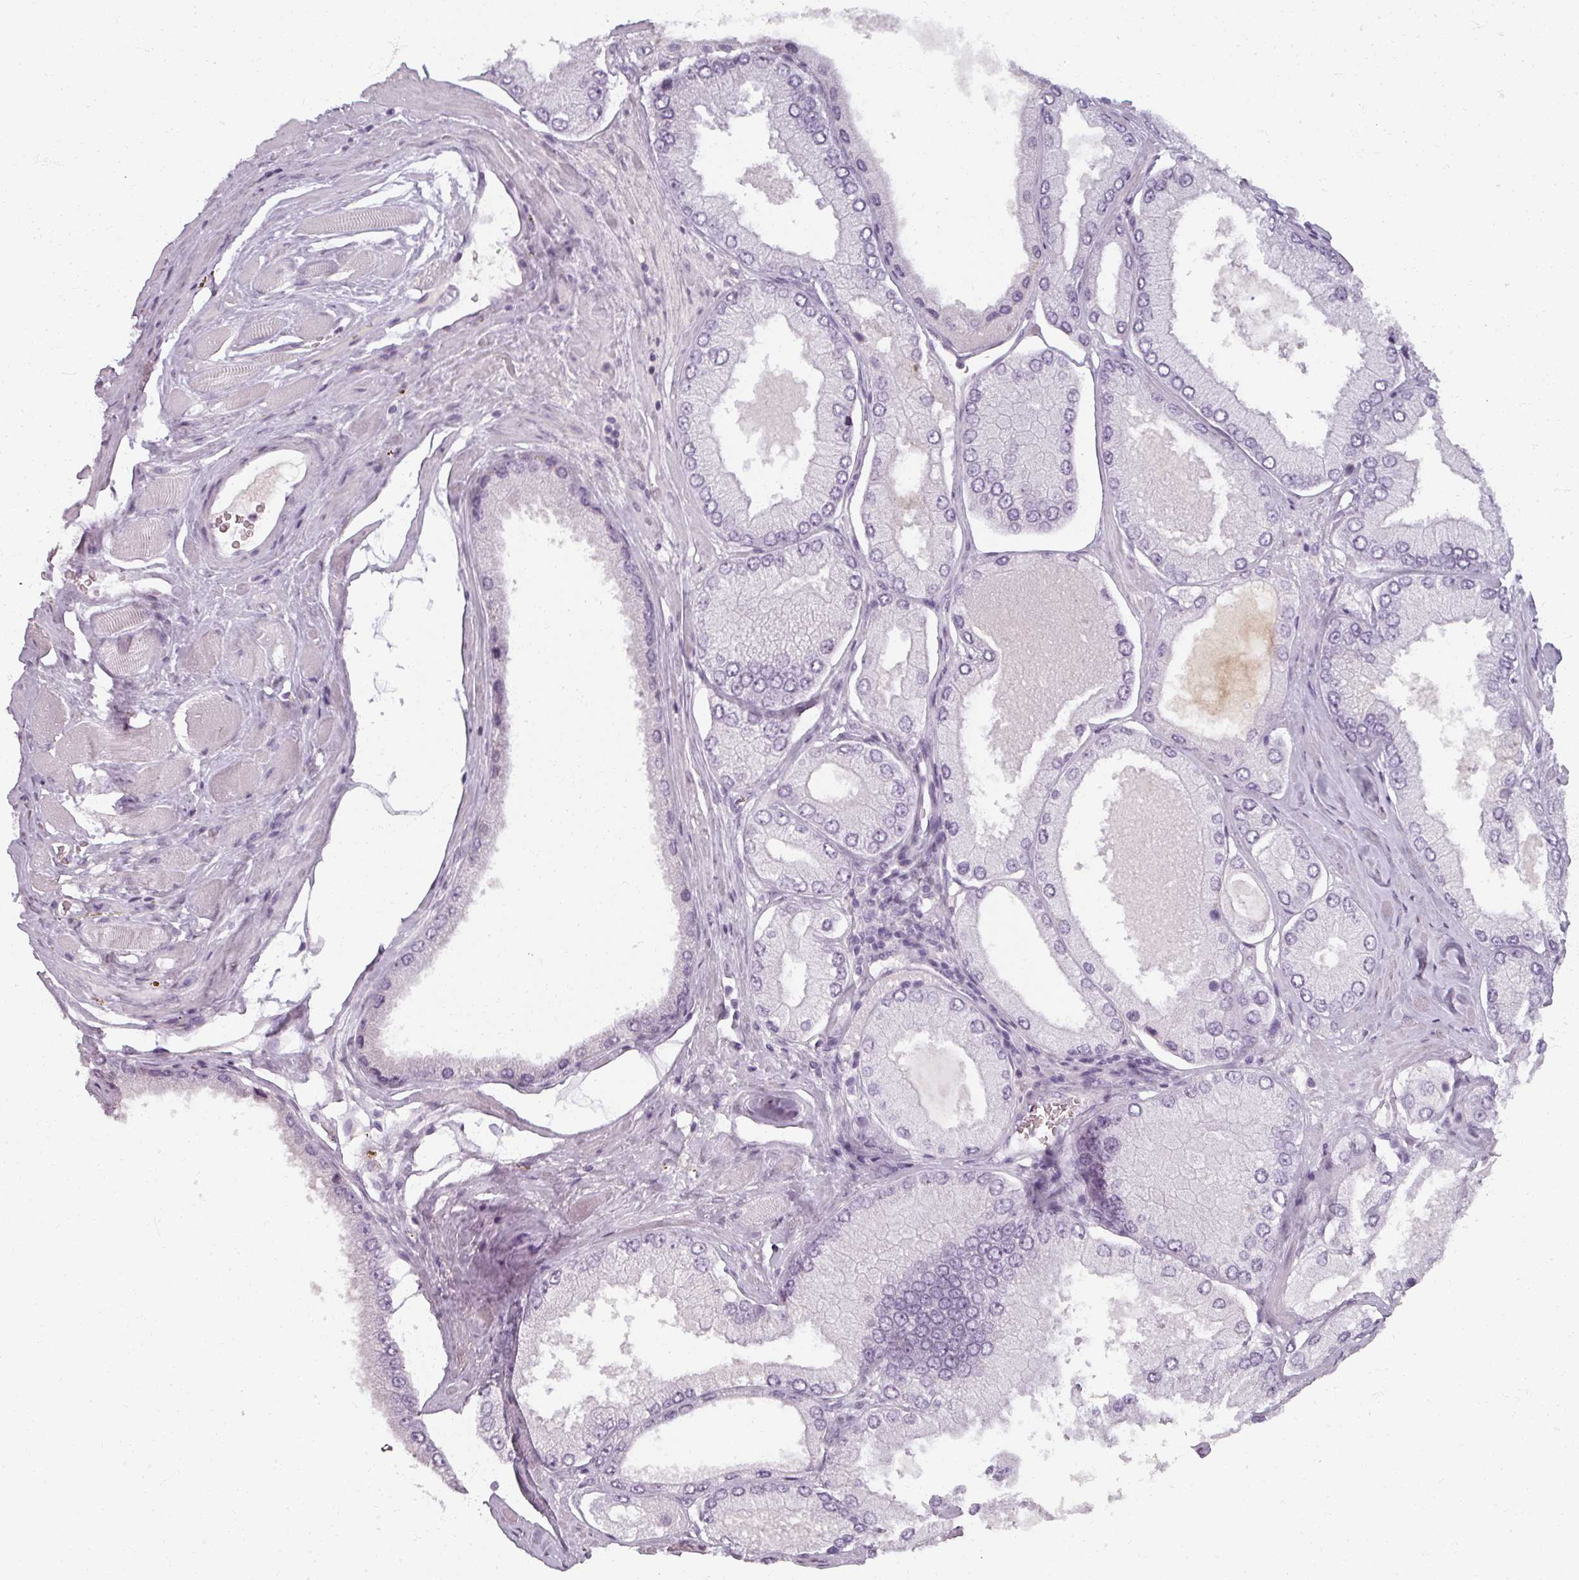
{"staining": {"intensity": "negative", "quantity": "none", "location": "none"}, "tissue": "prostate cancer", "cell_type": "Tumor cells", "image_type": "cancer", "snomed": [{"axis": "morphology", "description": "Adenocarcinoma, Low grade"}, {"axis": "topography", "description": "Prostate"}], "caption": "This is an immunohistochemistry (IHC) photomicrograph of prostate cancer. There is no staining in tumor cells.", "gene": "REG3G", "patient": {"sex": "male", "age": 42}}